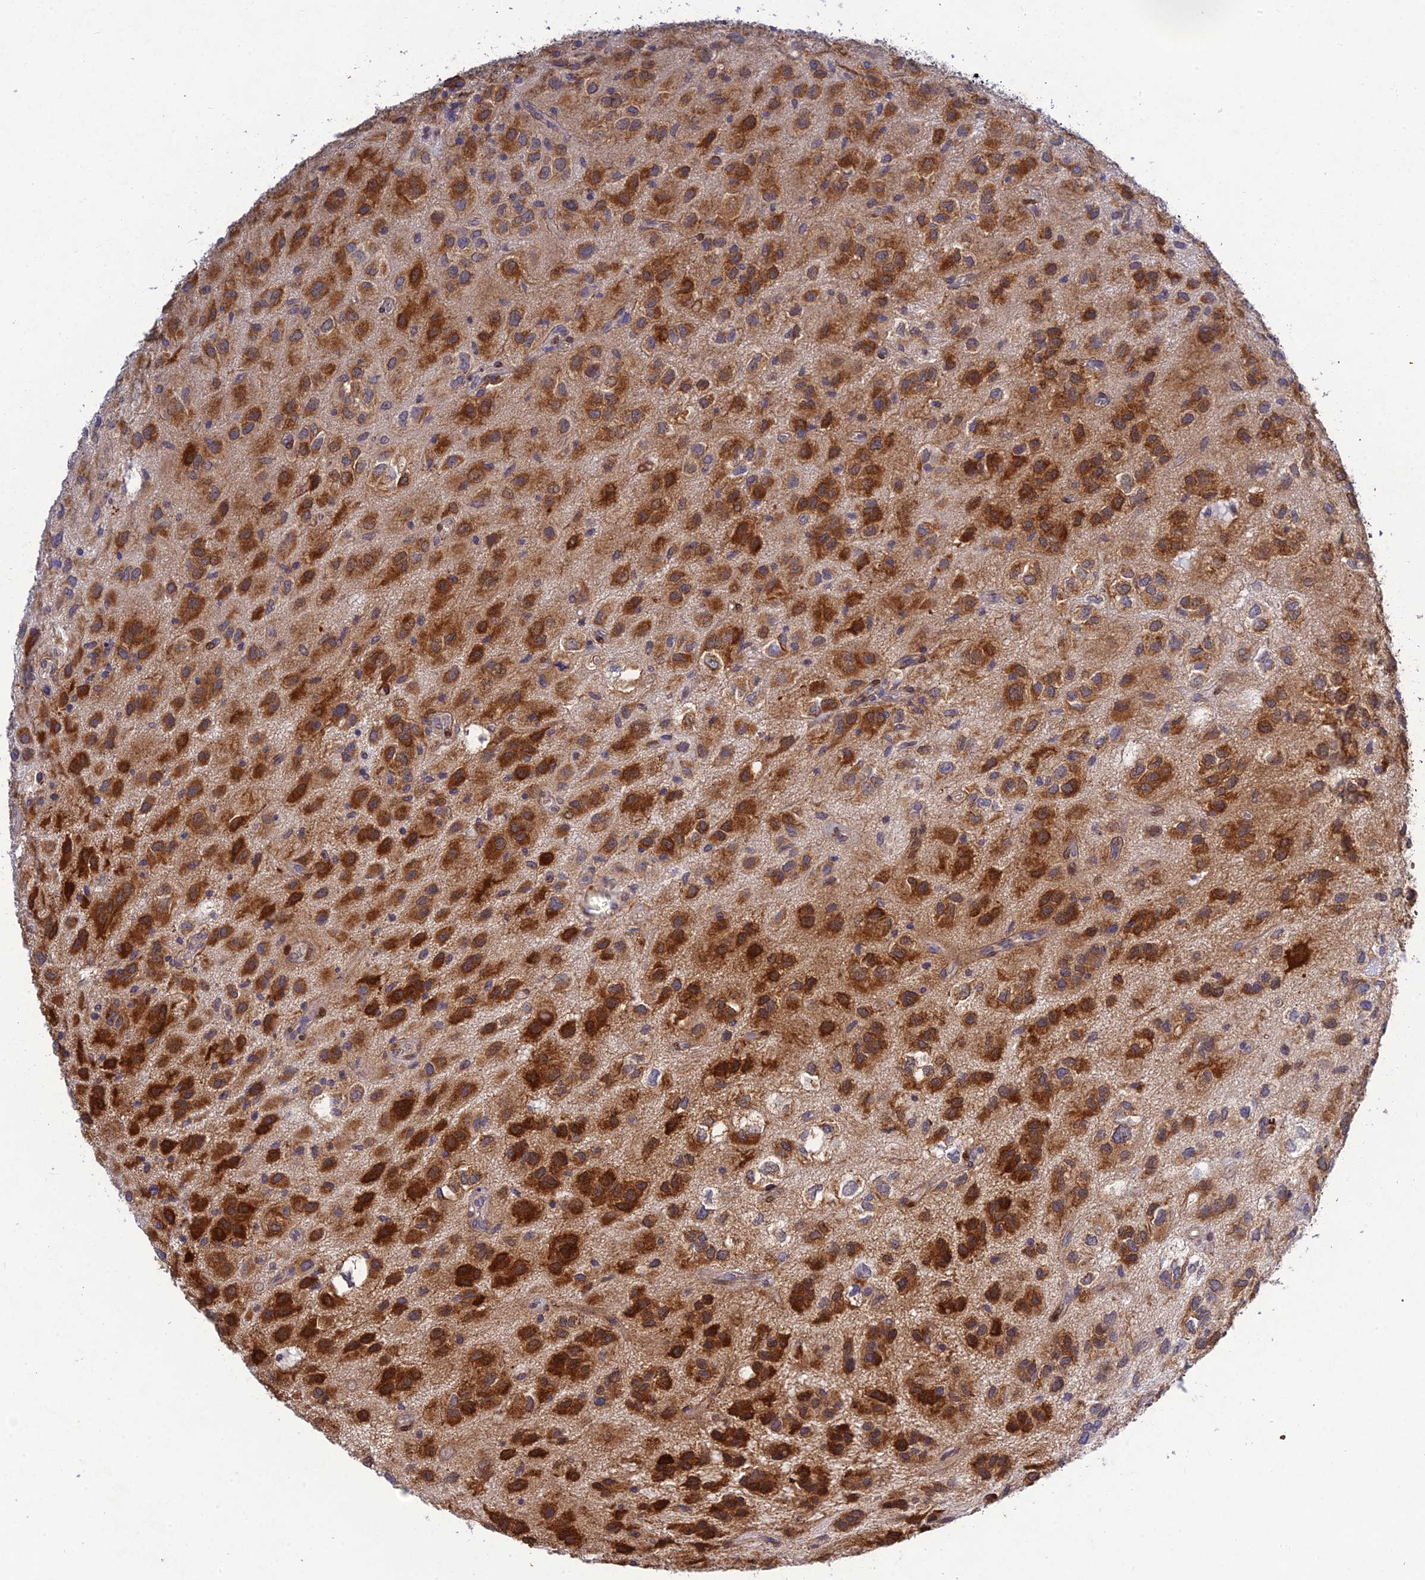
{"staining": {"intensity": "strong", "quantity": ">75%", "location": "cytoplasmic/membranous"}, "tissue": "glioma", "cell_type": "Tumor cells", "image_type": "cancer", "snomed": [{"axis": "morphology", "description": "Glioma, malignant, Low grade"}, {"axis": "topography", "description": "Brain"}], "caption": "IHC (DAB) staining of glioma reveals strong cytoplasmic/membranous protein positivity in approximately >75% of tumor cells.", "gene": "MGAT2", "patient": {"sex": "male", "age": 66}}